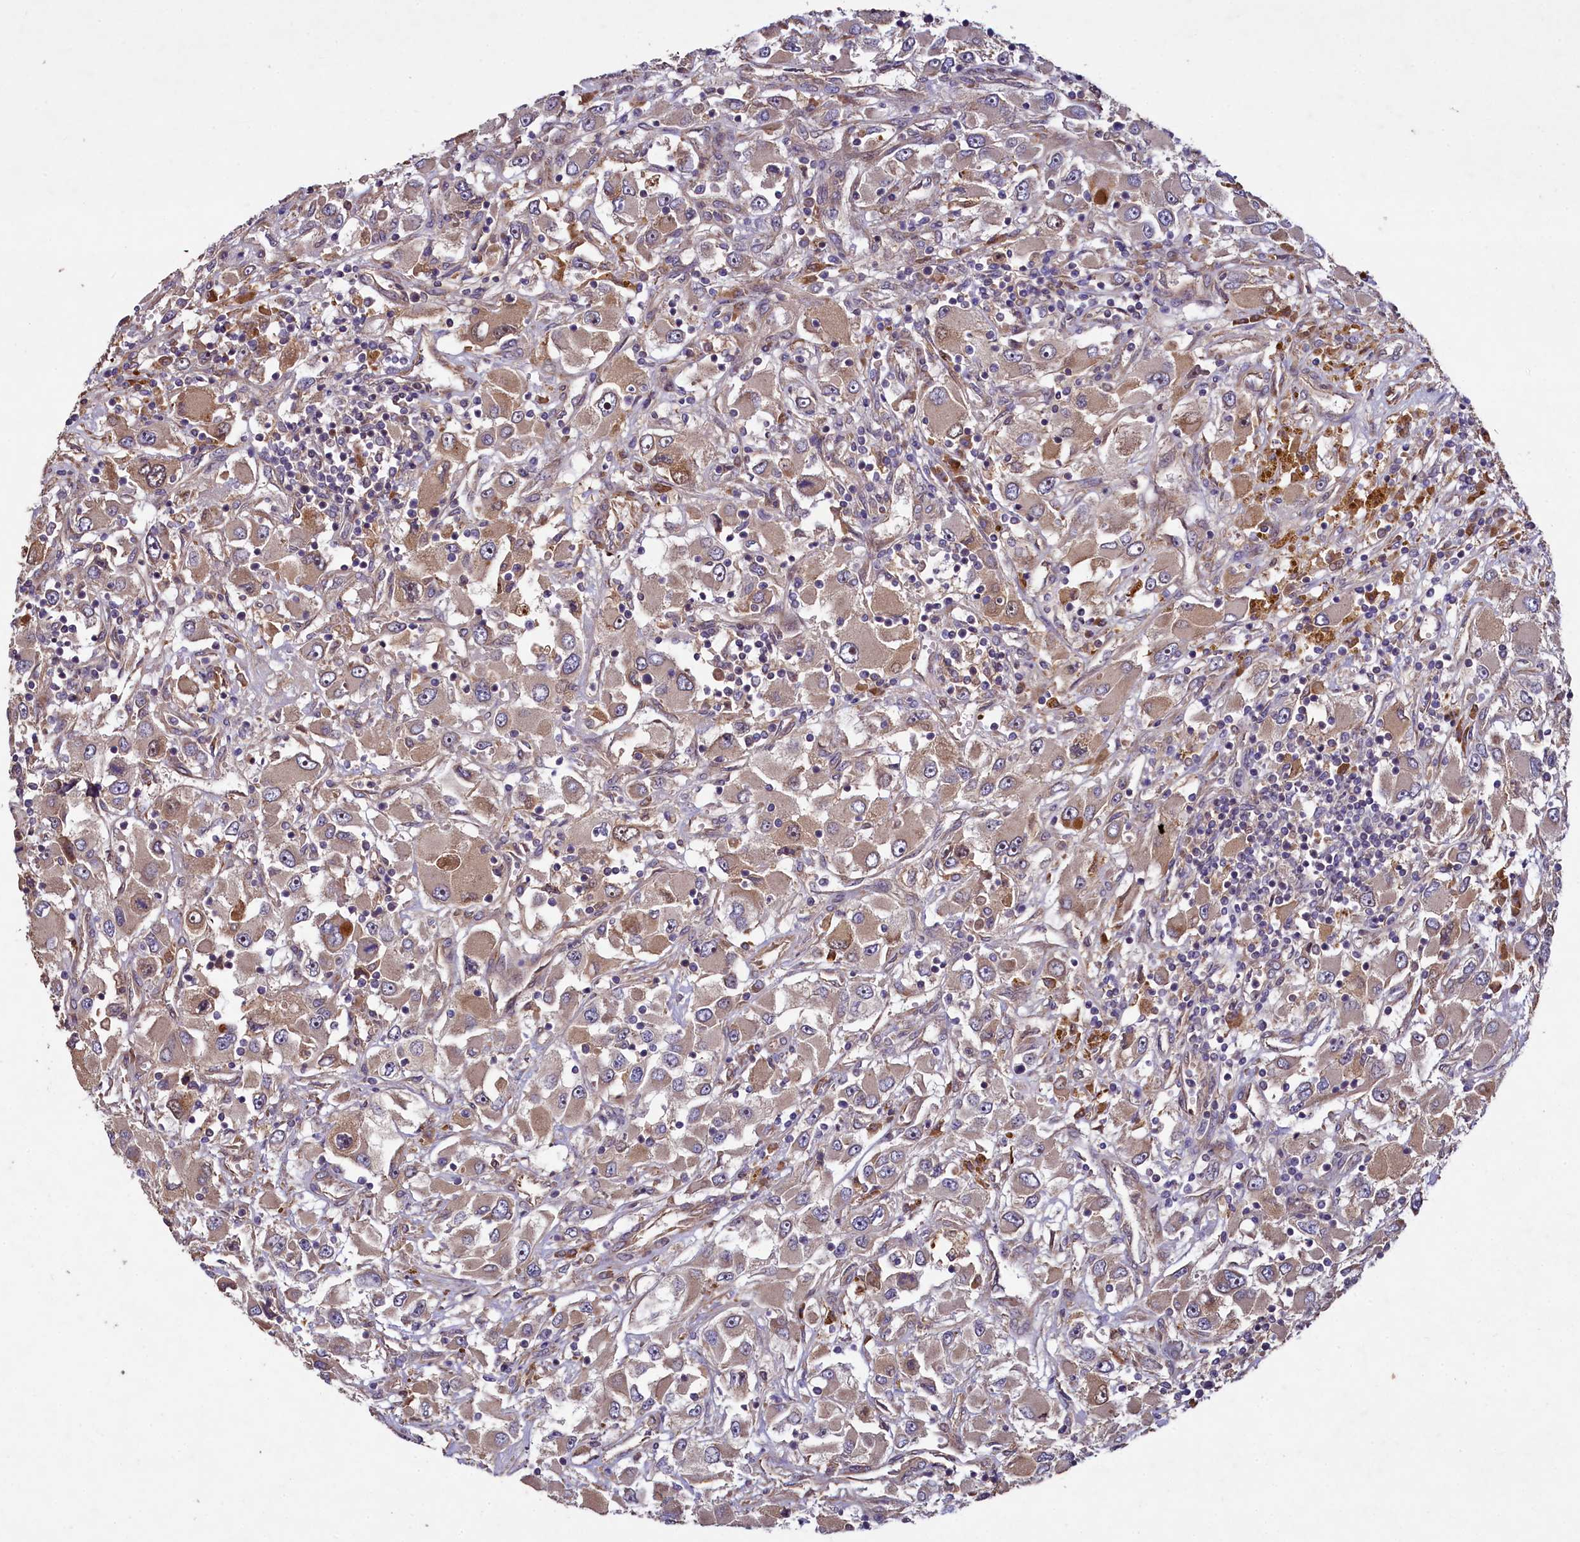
{"staining": {"intensity": "moderate", "quantity": "<25%", "location": "cytoplasmic/membranous"}, "tissue": "renal cancer", "cell_type": "Tumor cells", "image_type": "cancer", "snomed": [{"axis": "morphology", "description": "Adenocarcinoma, NOS"}, {"axis": "topography", "description": "Kidney"}], "caption": "A high-resolution histopathology image shows immunohistochemistry staining of renal adenocarcinoma, which displays moderate cytoplasmic/membranous positivity in approximately <25% of tumor cells.", "gene": "CCDC102A", "patient": {"sex": "female", "age": 52}}